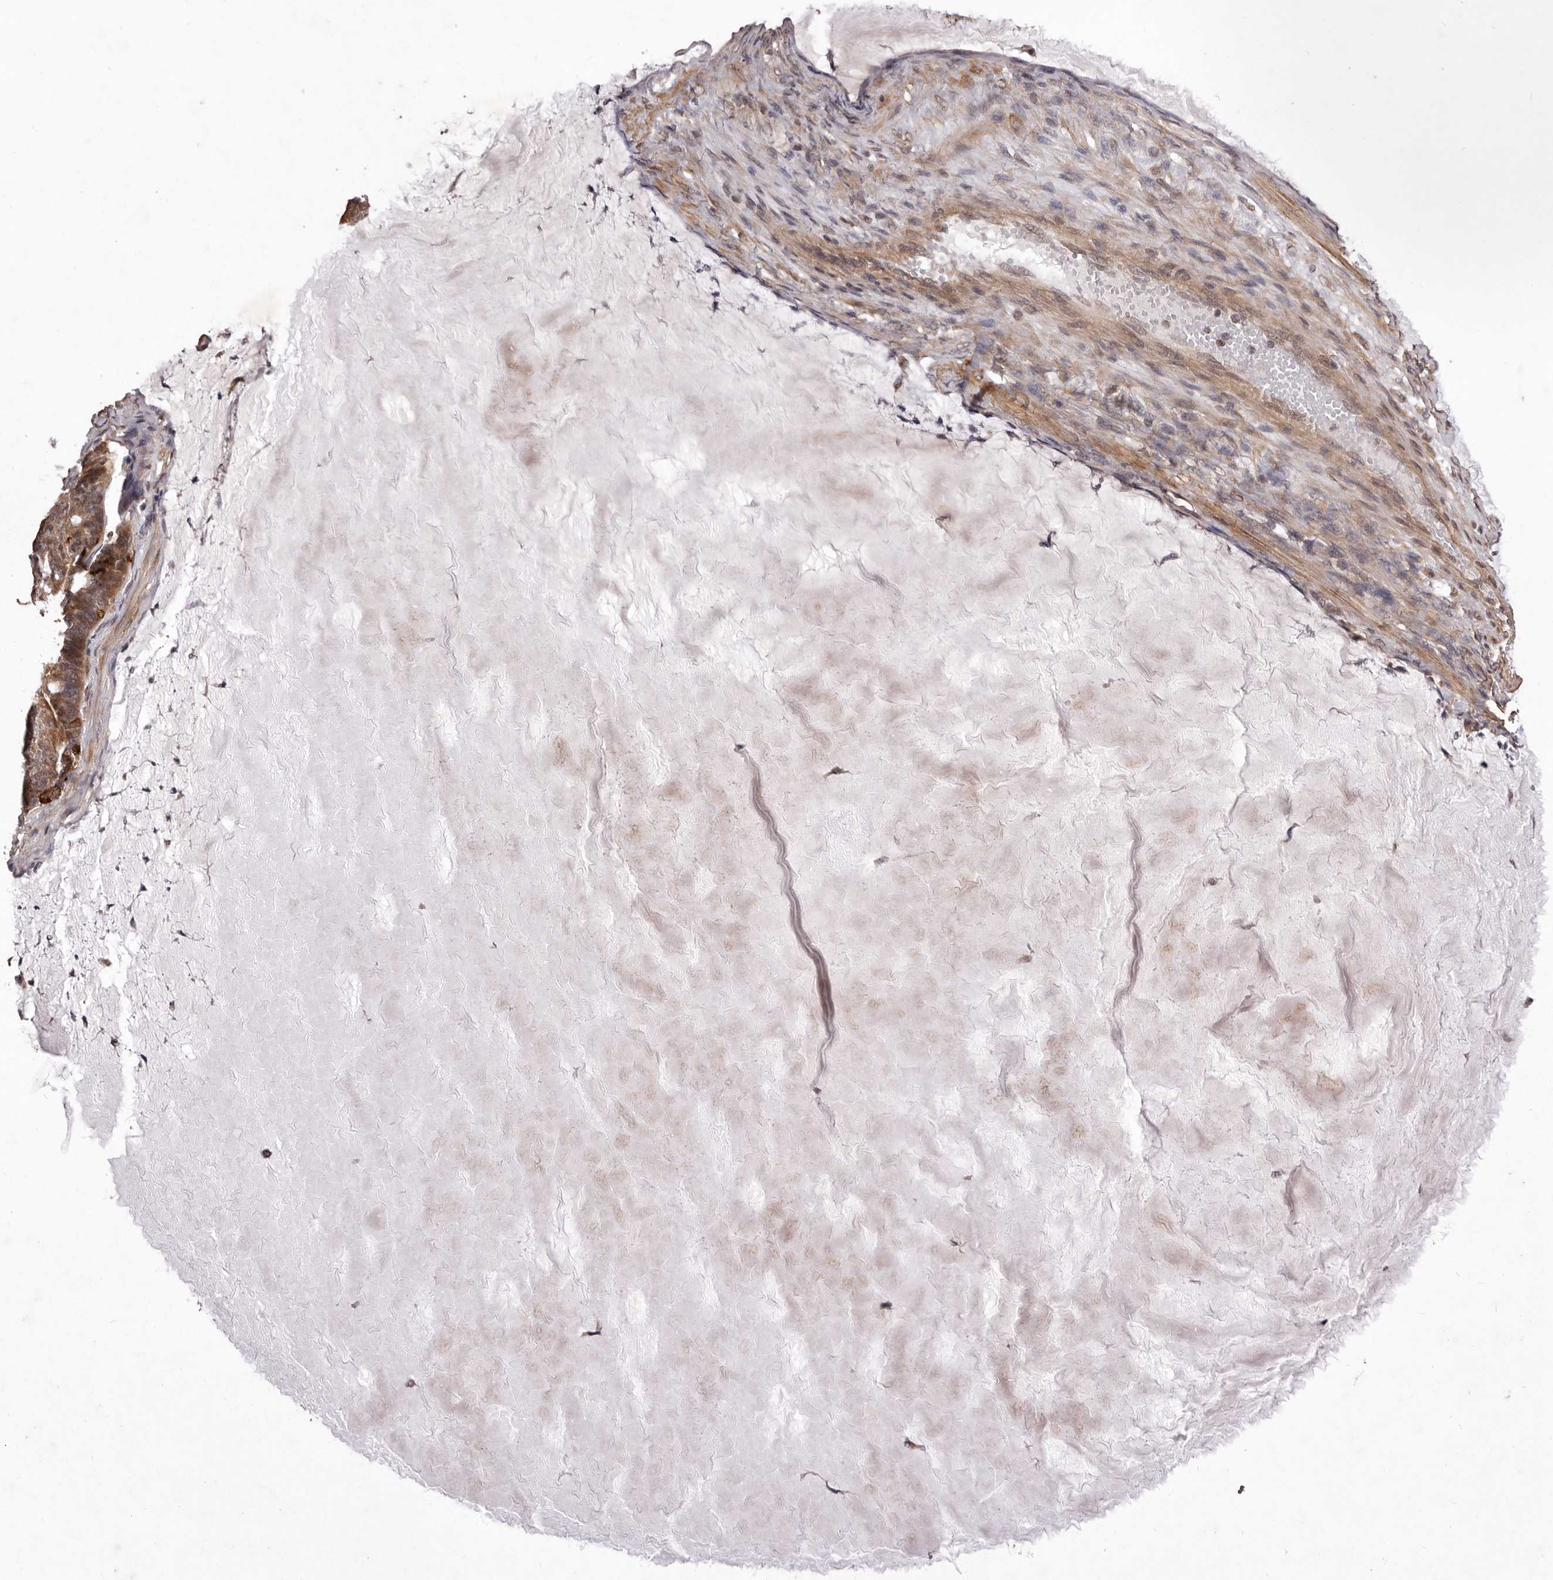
{"staining": {"intensity": "moderate", "quantity": ">75%", "location": "cytoplasmic/membranous"}, "tissue": "ovarian cancer", "cell_type": "Tumor cells", "image_type": "cancer", "snomed": [{"axis": "morphology", "description": "Cystadenocarcinoma, mucinous, NOS"}, {"axis": "topography", "description": "Ovary"}], "caption": "The micrograph displays staining of ovarian cancer (mucinous cystadenocarcinoma), revealing moderate cytoplasmic/membranous protein staining (brown color) within tumor cells.", "gene": "CELF3", "patient": {"sex": "female", "age": 61}}